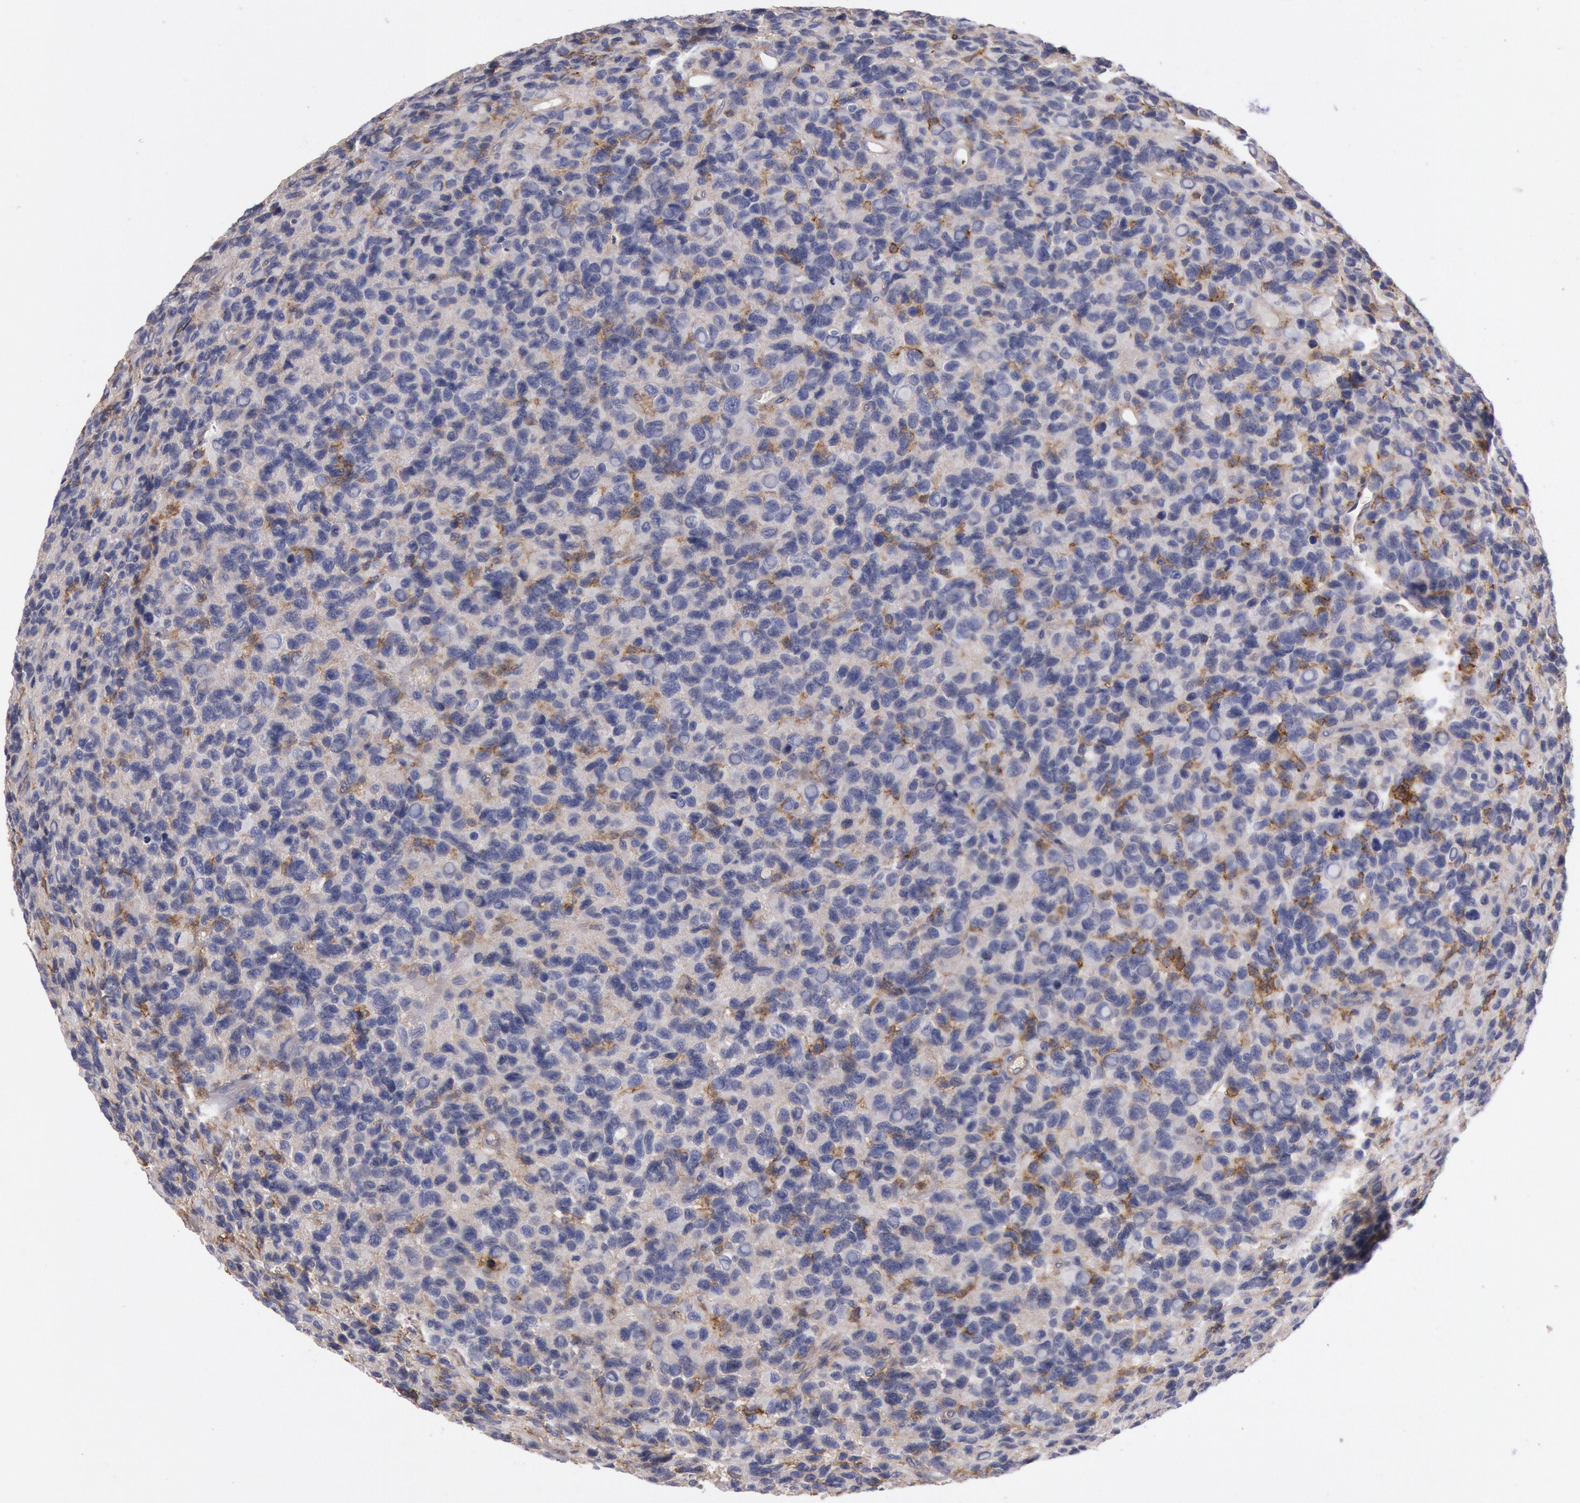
{"staining": {"intensity": "moderate", "quantity": "<25%", "location": "cytoplasmic/membranous"}, "tissue": "glioma", "cell_type": "Tumor cells", "image_type": "cancer", "snomed": [{"axis": "morphology", "description": "Glioma, malignant, High grade"}, {"axis": "topography", "description": "Brain"}], "caption": "This is an image of immunohistochemistry staining of malignant glioma (high-grade), which shows moderate expression in the cytoplasmic/membranous of tumor cells.", "gene": "SNAP23", "patient": {"sex": "male", "age": 77}}